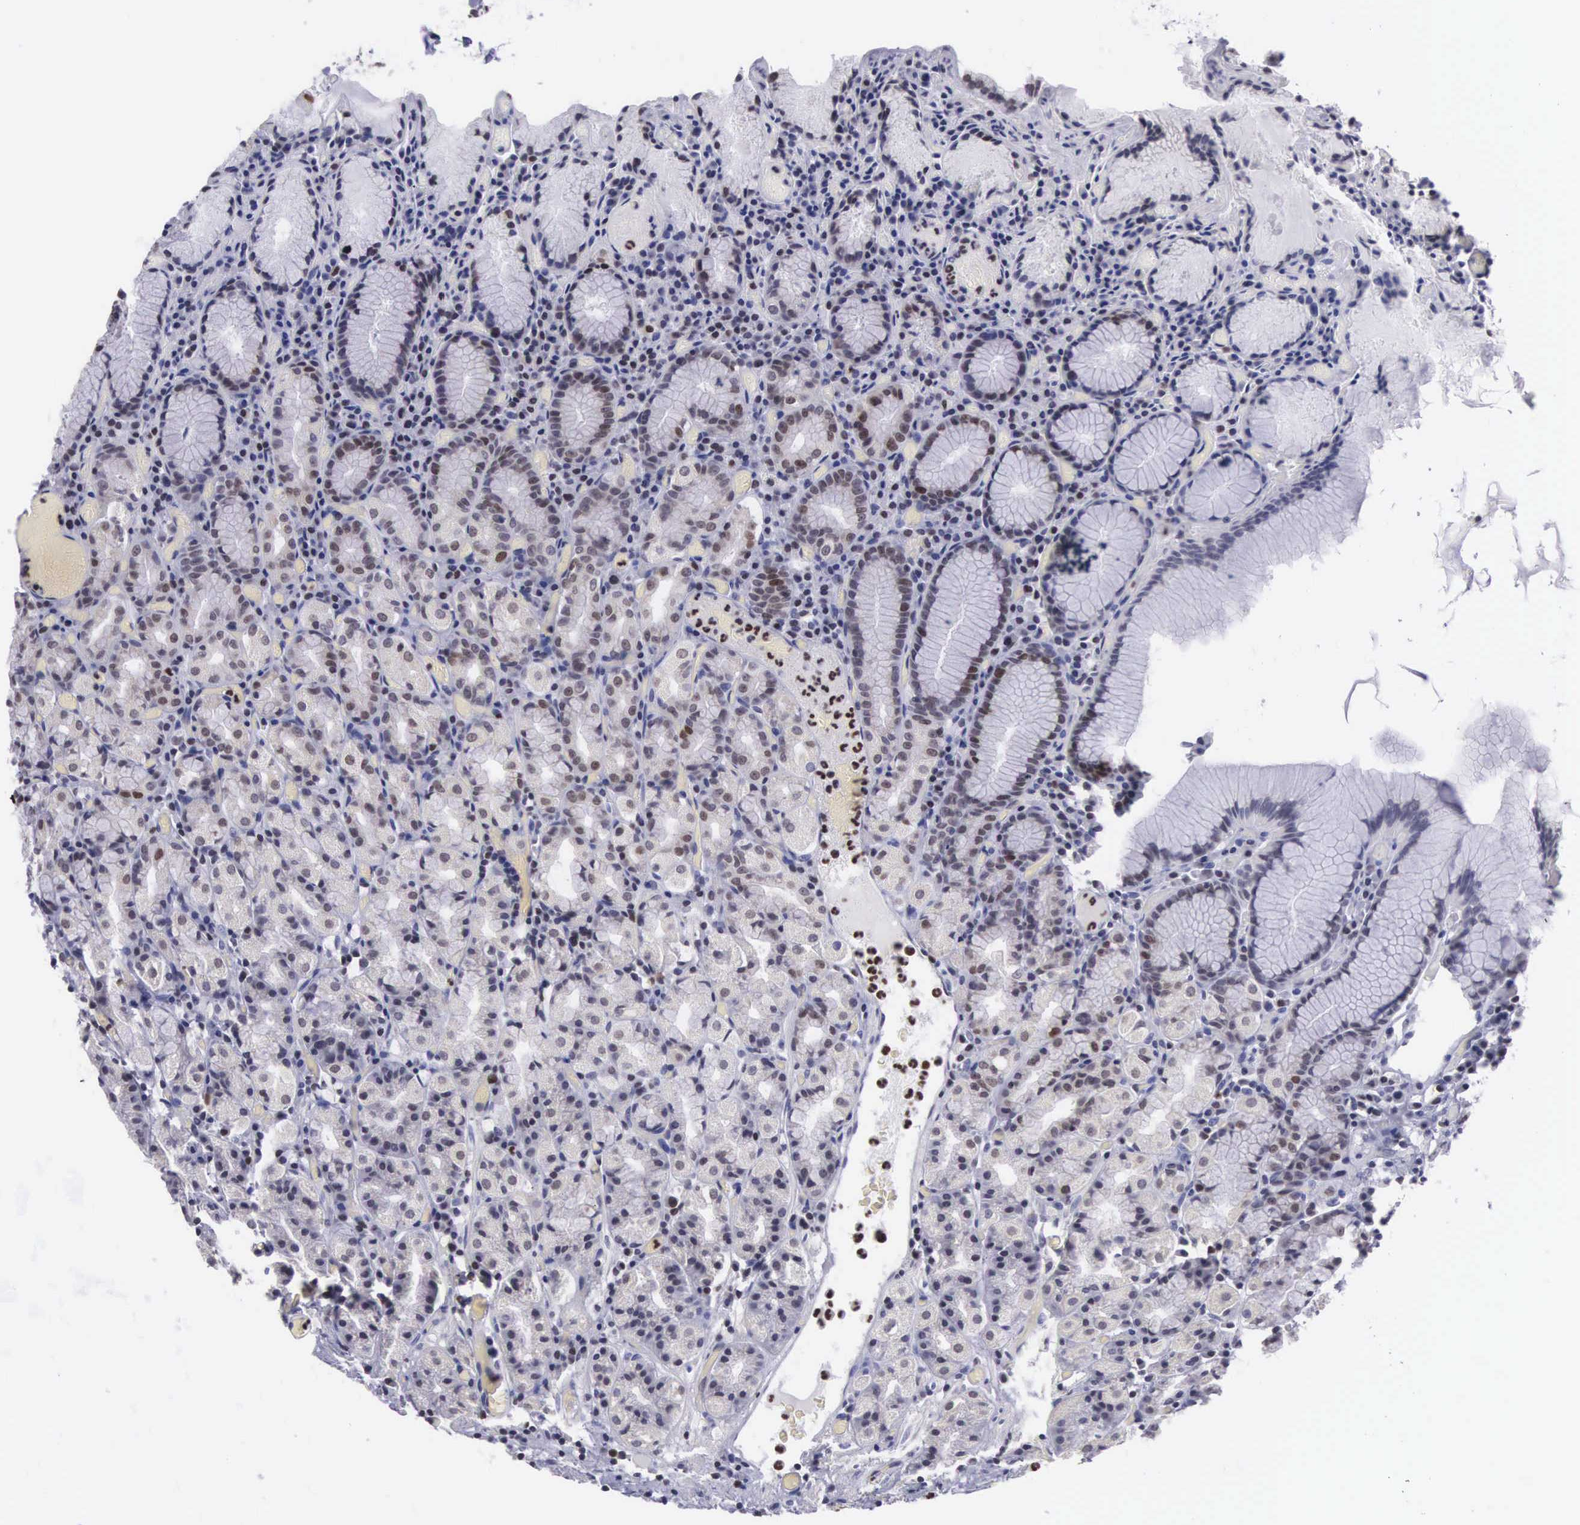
{"staining": {"intensity": "moderate", "quantity": "25%-75%", "location": "nuclear"}, "tissue": "stomach", "cell_type": "Glandular cells", "image_type": "normal", "snomed": [{"axis": "morphology", "description": "Normal tissue, NOS"}, {"axis": "topography", "description": "Stomach, lower"}], "caption": "Immunohistochemical staining of normal human stomach exhibits 25%-75% levels of moderate nuclear protein staining in about 25%-75% of glandular cells. The protein of interest is stained brown, and the nuclei are stained in blue (DAB (3,3'-diaminobenzidine) IHC with brightfield microscopy, high magnification).", "gene": "VRK1", "patient": {"sex": "male", "age": 58}}